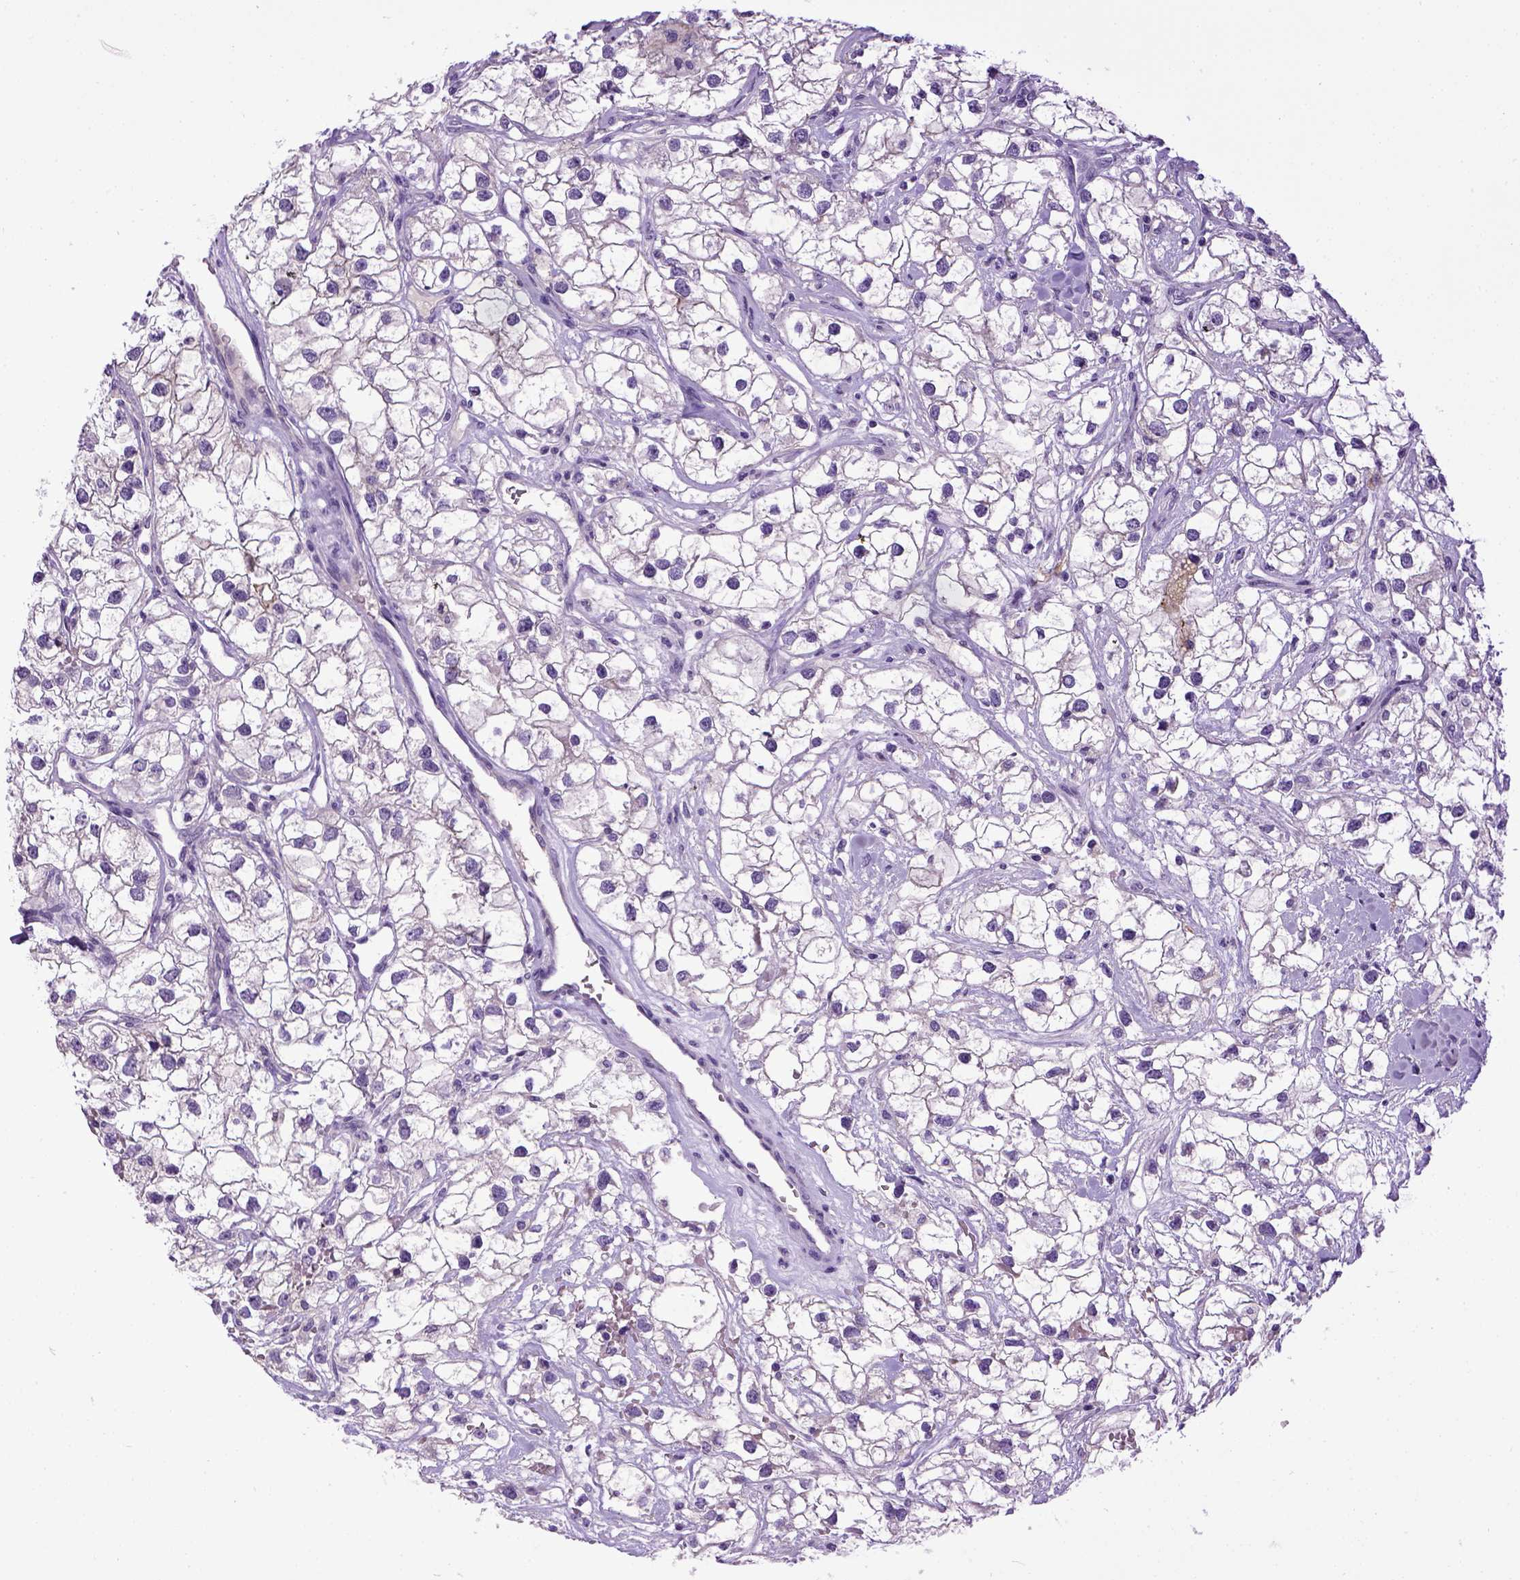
{"staining": {"intensity": "negative", "quantity": "none", "location": "none"}, "tissue": "renal cancer", "cell_type": "Tumor cells", "image_type": "cancer", "snomed": [{"axis": "morphology", "description": "Adenocarcinoma, NOS"}, {"axis": "topography", "description": "Kidney"}], "caption": "This is a image of IHC staining of adenocarcinoma (renal), which shows no staining in tumor cells.", "gene": "CDH1", "patient": {"sex": "male", "age": 59}}